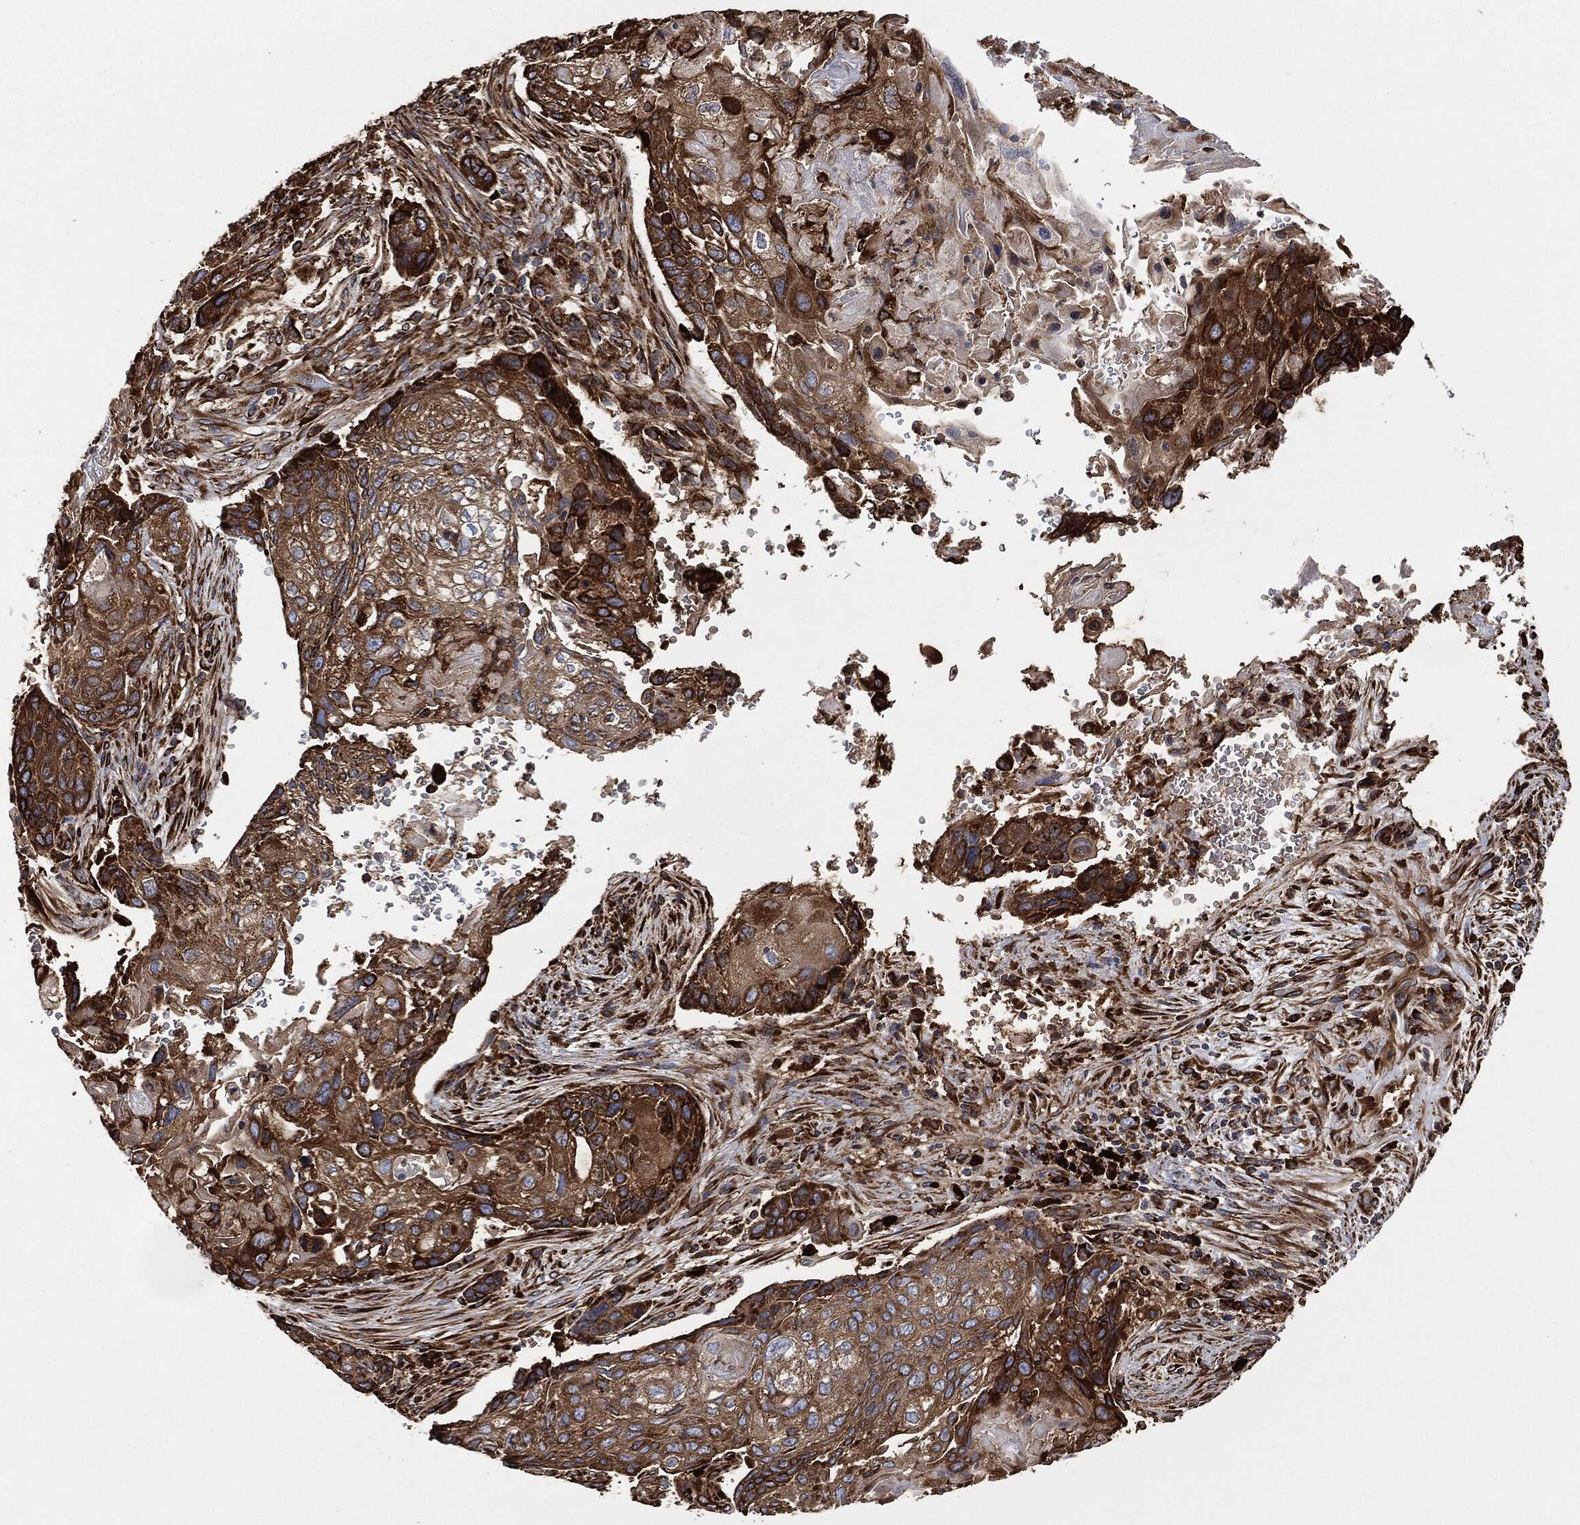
{"staining": {"intensity": "strong", "quantity": ">75%", "location": "cytoplasmic/membranous"}, "tissue": "lung cancer", "cell_type": "Tumor cells", "image_type": "cancer", "snomed": [{"axis": "morphology", "description": "Normal tissue, NOS"}, {"axis": "morphology", "description": "Squamous cell carcinoma, NOS"}, {"axis": "topography", "description": "Bronchus"}, {"axis": "topography", "description": "Lung"}], "caption": "Immunohistochemical staining of lung squamous cell carcinoma reveals strong cytoplasmic/membranous protein staining in approximately >75% of tumor cells.", "gene": "AMFR", "patient": {"sex": "male", "age": 69}}